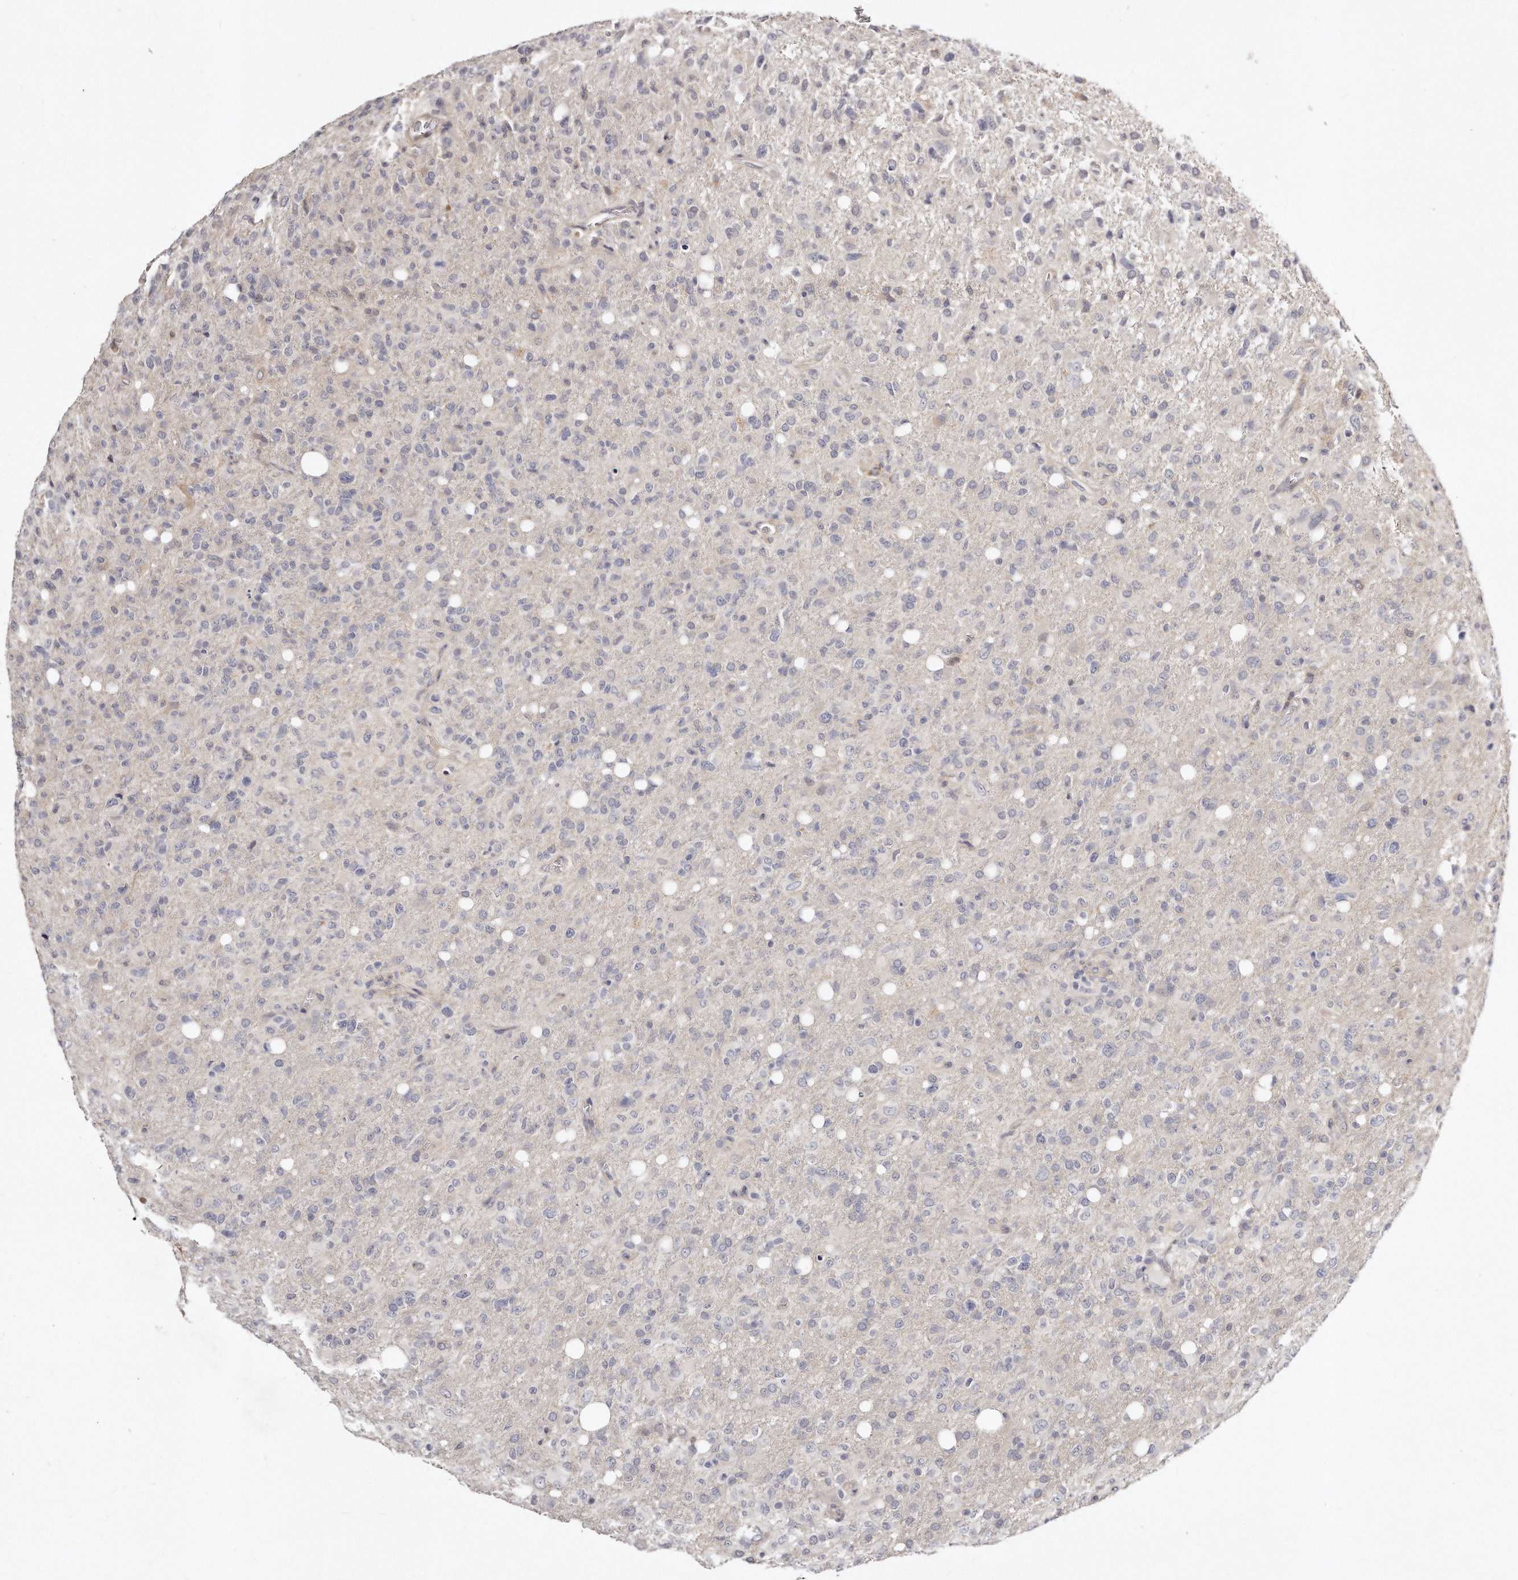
{"staining": {"intensity": "negative", "quantity": "none", "location": "none"}, "tissue": "glioma", "cell_type": "Tumor cells", "image_type": "cancer", "snomed": [{"axis": "morphology", "description": "Glioma, malignant, High grade"}, {"axis": "topography", "description": "Brain"}], "caption": "This is a photomicrograph of immunohistochemistry (IHC) staining of malignant glioma (high-grade), which shows no positivity in tumor cells.", "gene": "CASZ1", "patient": {"sex": "female", "age": 57}}